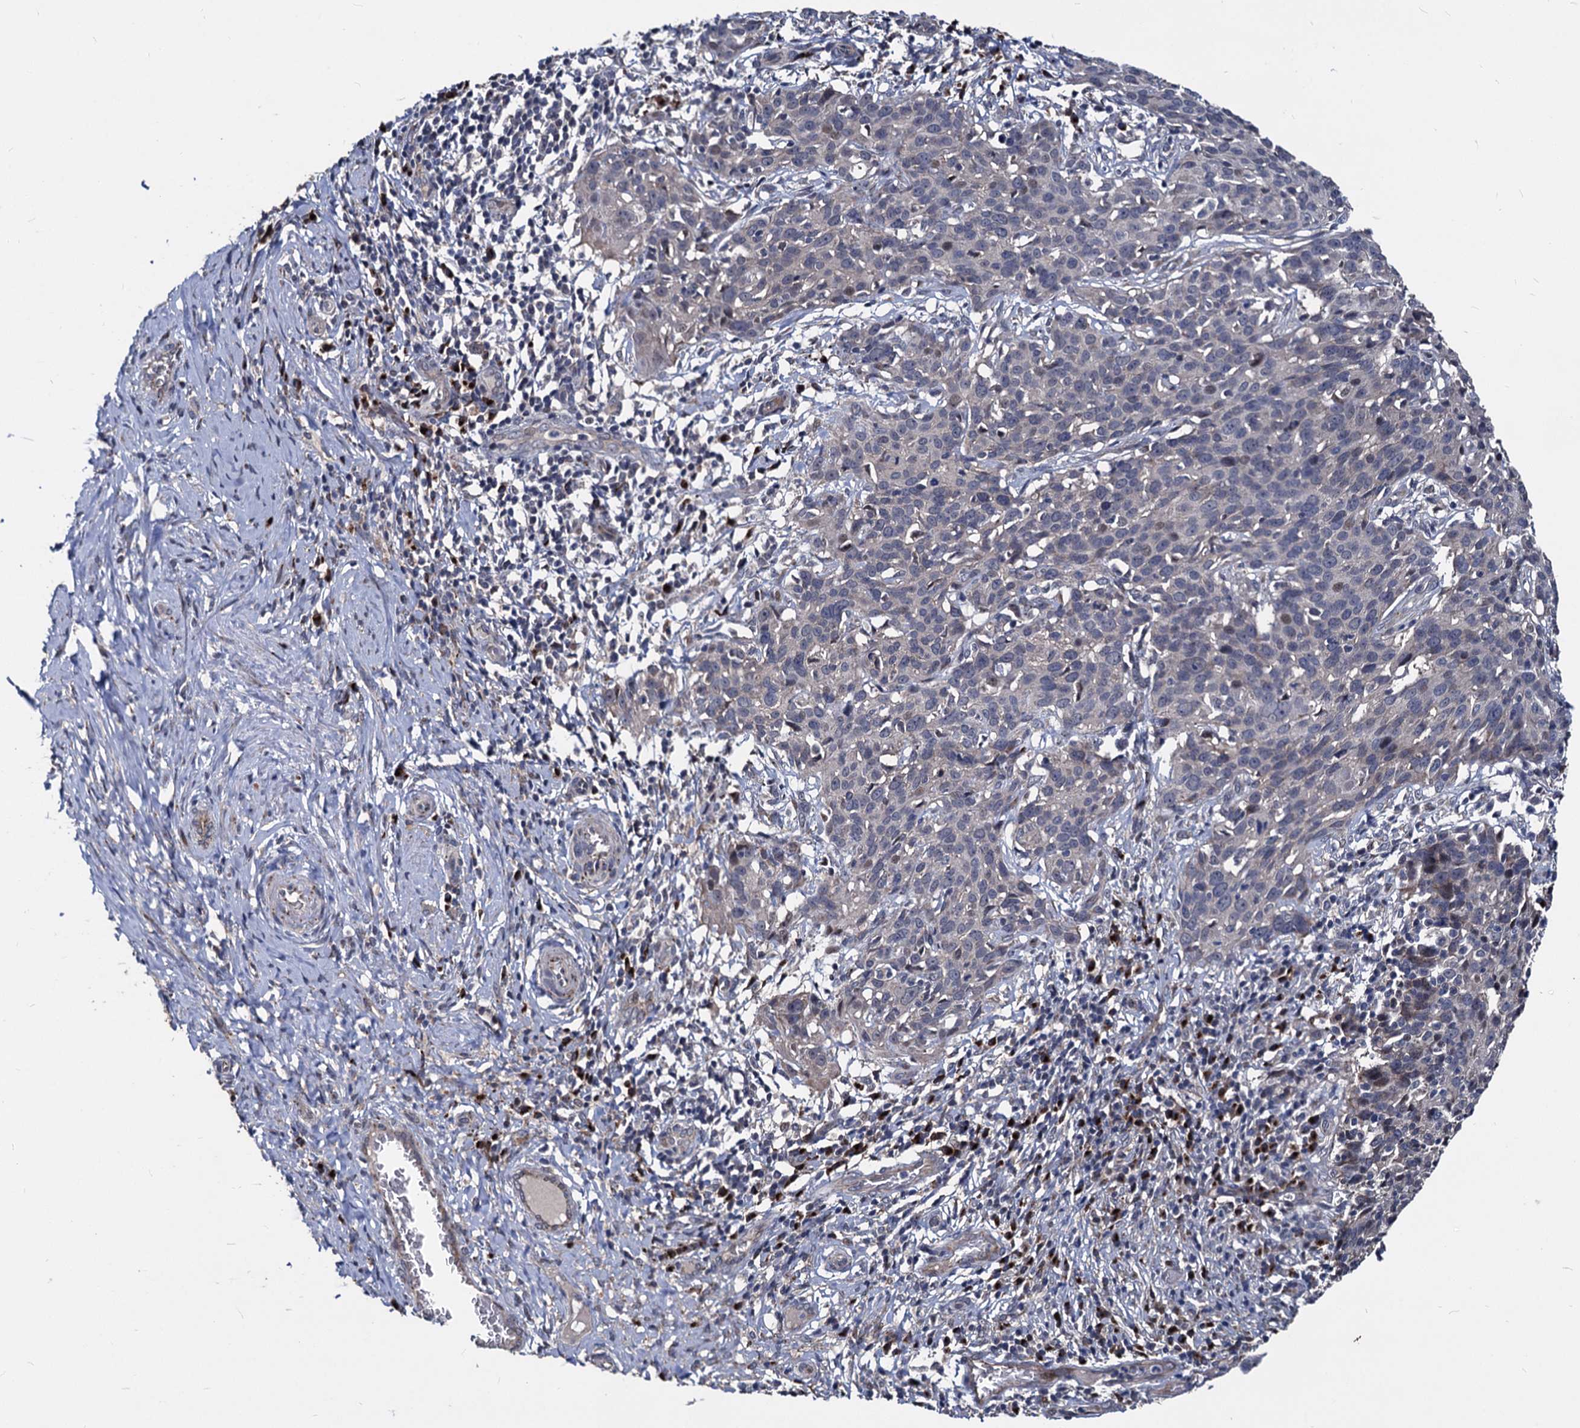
{"staining": {"intensity": "negative", "quantity": "none", "location": "none"}, "tissue": "cervical cancer", "cell_type": "Tumor cells", "image_type": "cancer", "snomed": [{"axis": "morphology", "description": "Squamous cell carcinoma, NOS"}, {"axis": "topography", "description": "Cervix"}], "caption": "Micrograph shows no significant protein staining in tumor cells of cervical cancer (squamous cell carcinoma).", "gene": "SMAGP", "patient": {"sex": "female", "age": 50}}